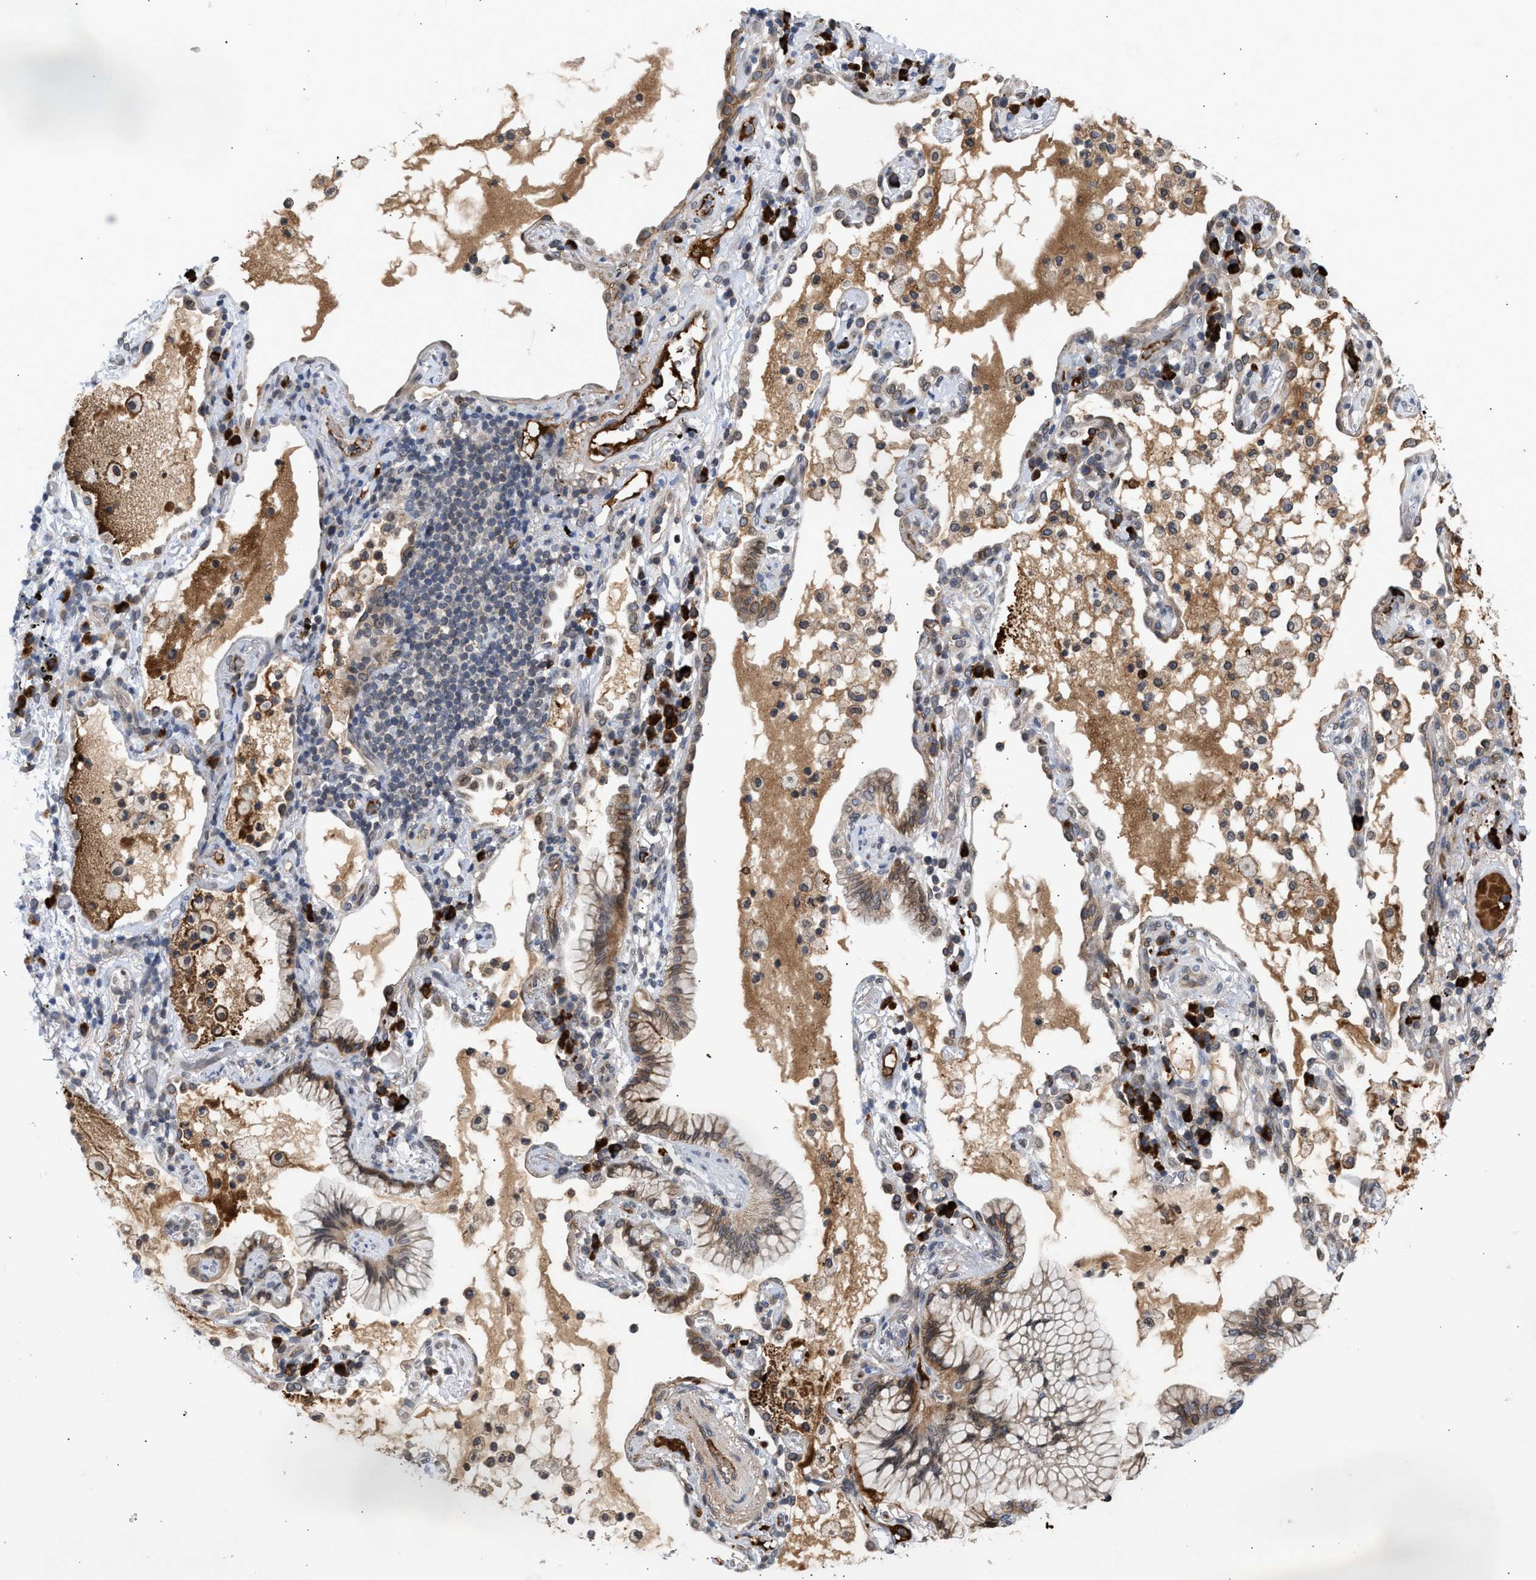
{"staining": {"intensity": "moderate", "quantity": "25%-75%", "location": "cytoplasmic/membranous,nuclear"}, "tissue": "lung cancer", "cell_type": "Tumor cells", "image_type": "cancer", "snomed": [{"axis": "morphology", "description": "Adenocarcinoma, NOS"}, {"axis": "topography", "description": "Lung"}], "caption": "Lung cancer (adenocarcinoma) stained with DAB IHC exhibits medium levels of moderate cytoplasmic/membranous and nuclear staining in about 25%-75% of tumor cells.", "gene": "NUP62", "patient": {"sex": "female", "age": 70}}